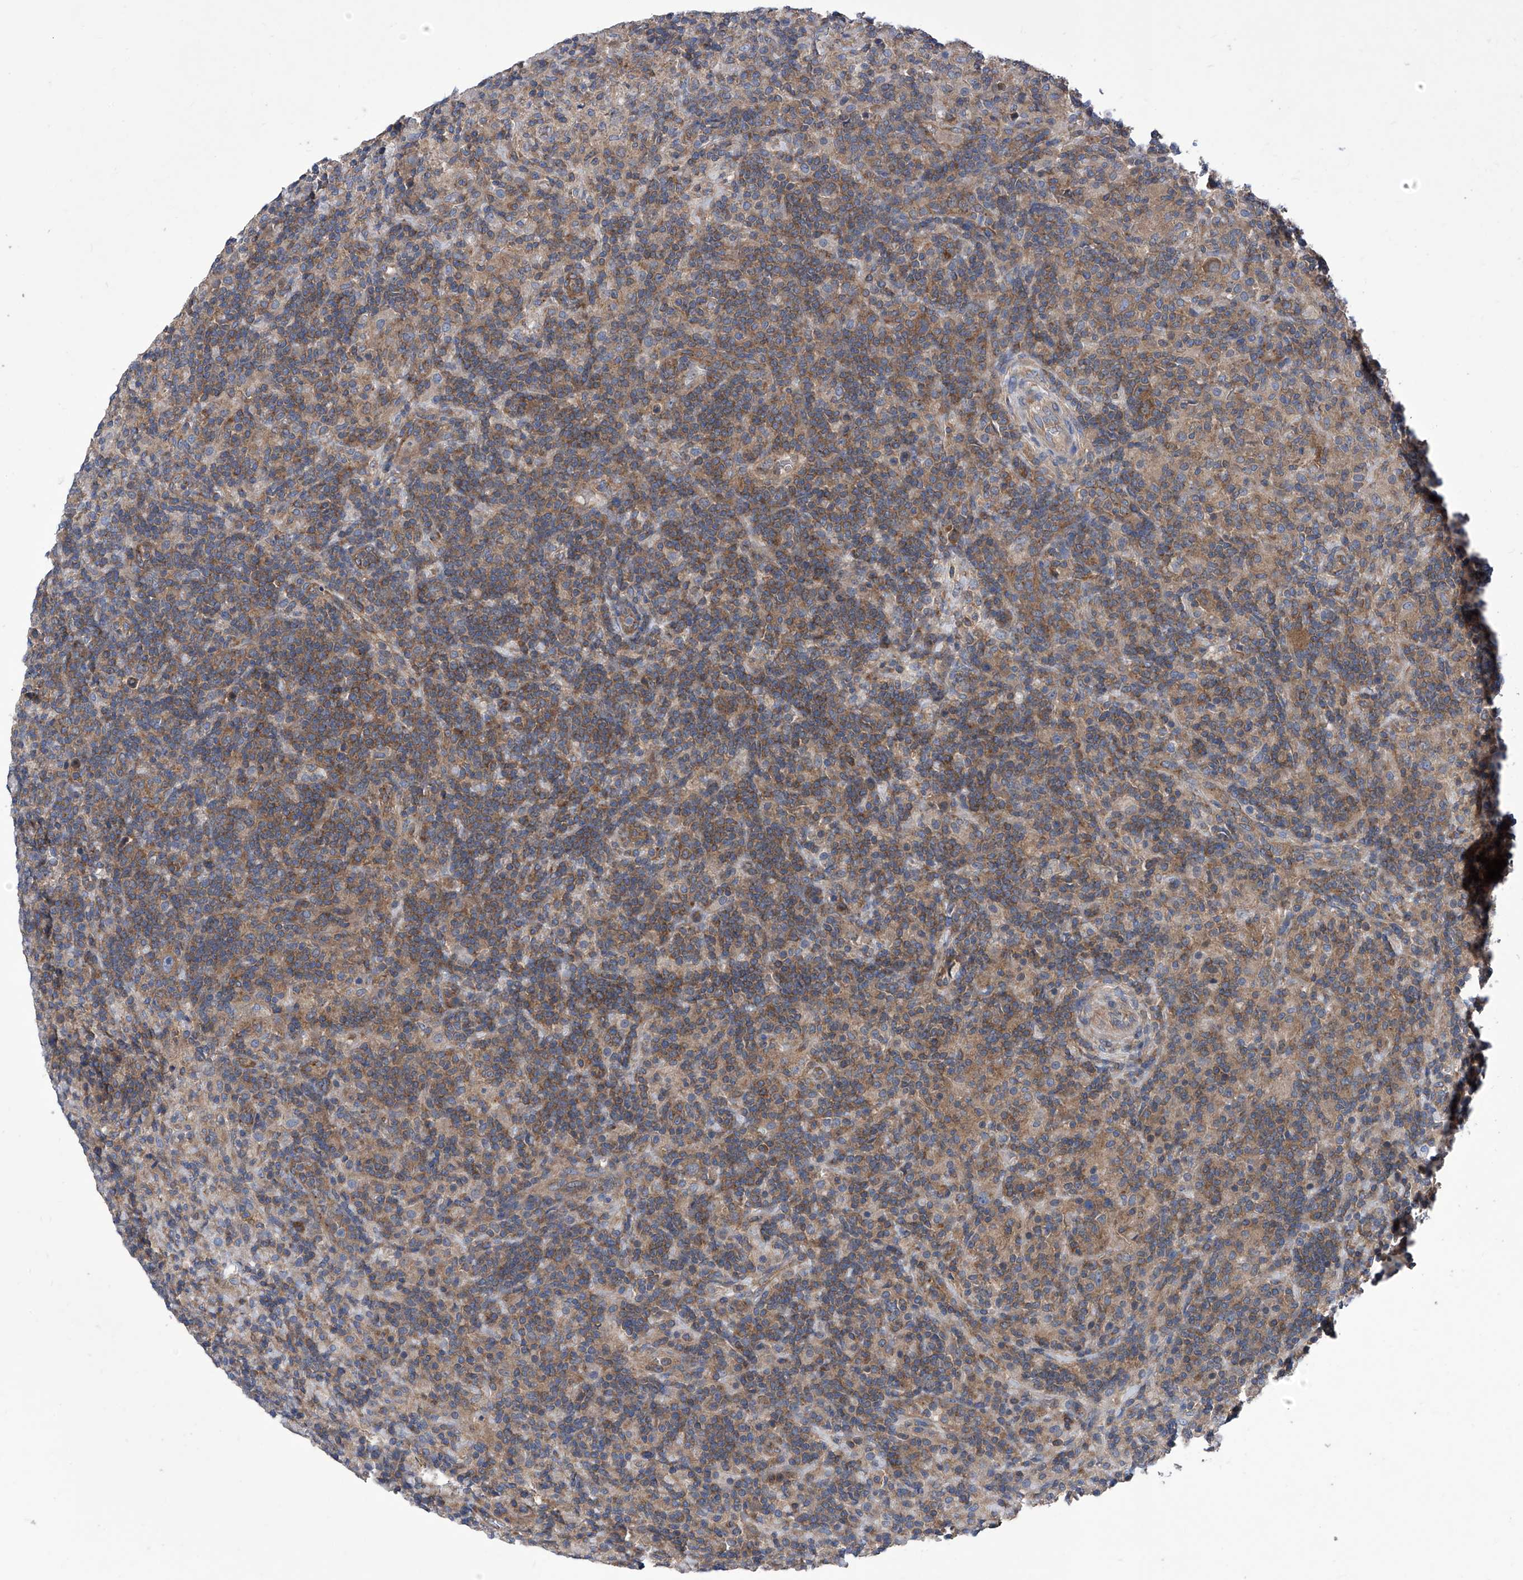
{"staining": {"intensity": "moderate", "quantity": "25%-75%", "location": "cytoplasmic/membranous"}, "tissue": "lymphoma", "cell_type": "Tumor cells", "image_type": "cancer", "snomed": [{"axis": "morphology", "description": "Hodgkin's disease, NOS"}, {"axis": "topography", "description": "Lymph node"}], "caption": "Lymphoma stained with a protein marker reveals moderate staining in tumor cells.", "gene": "TJAP1", "patient": {"sex": "male", "age": 70}}